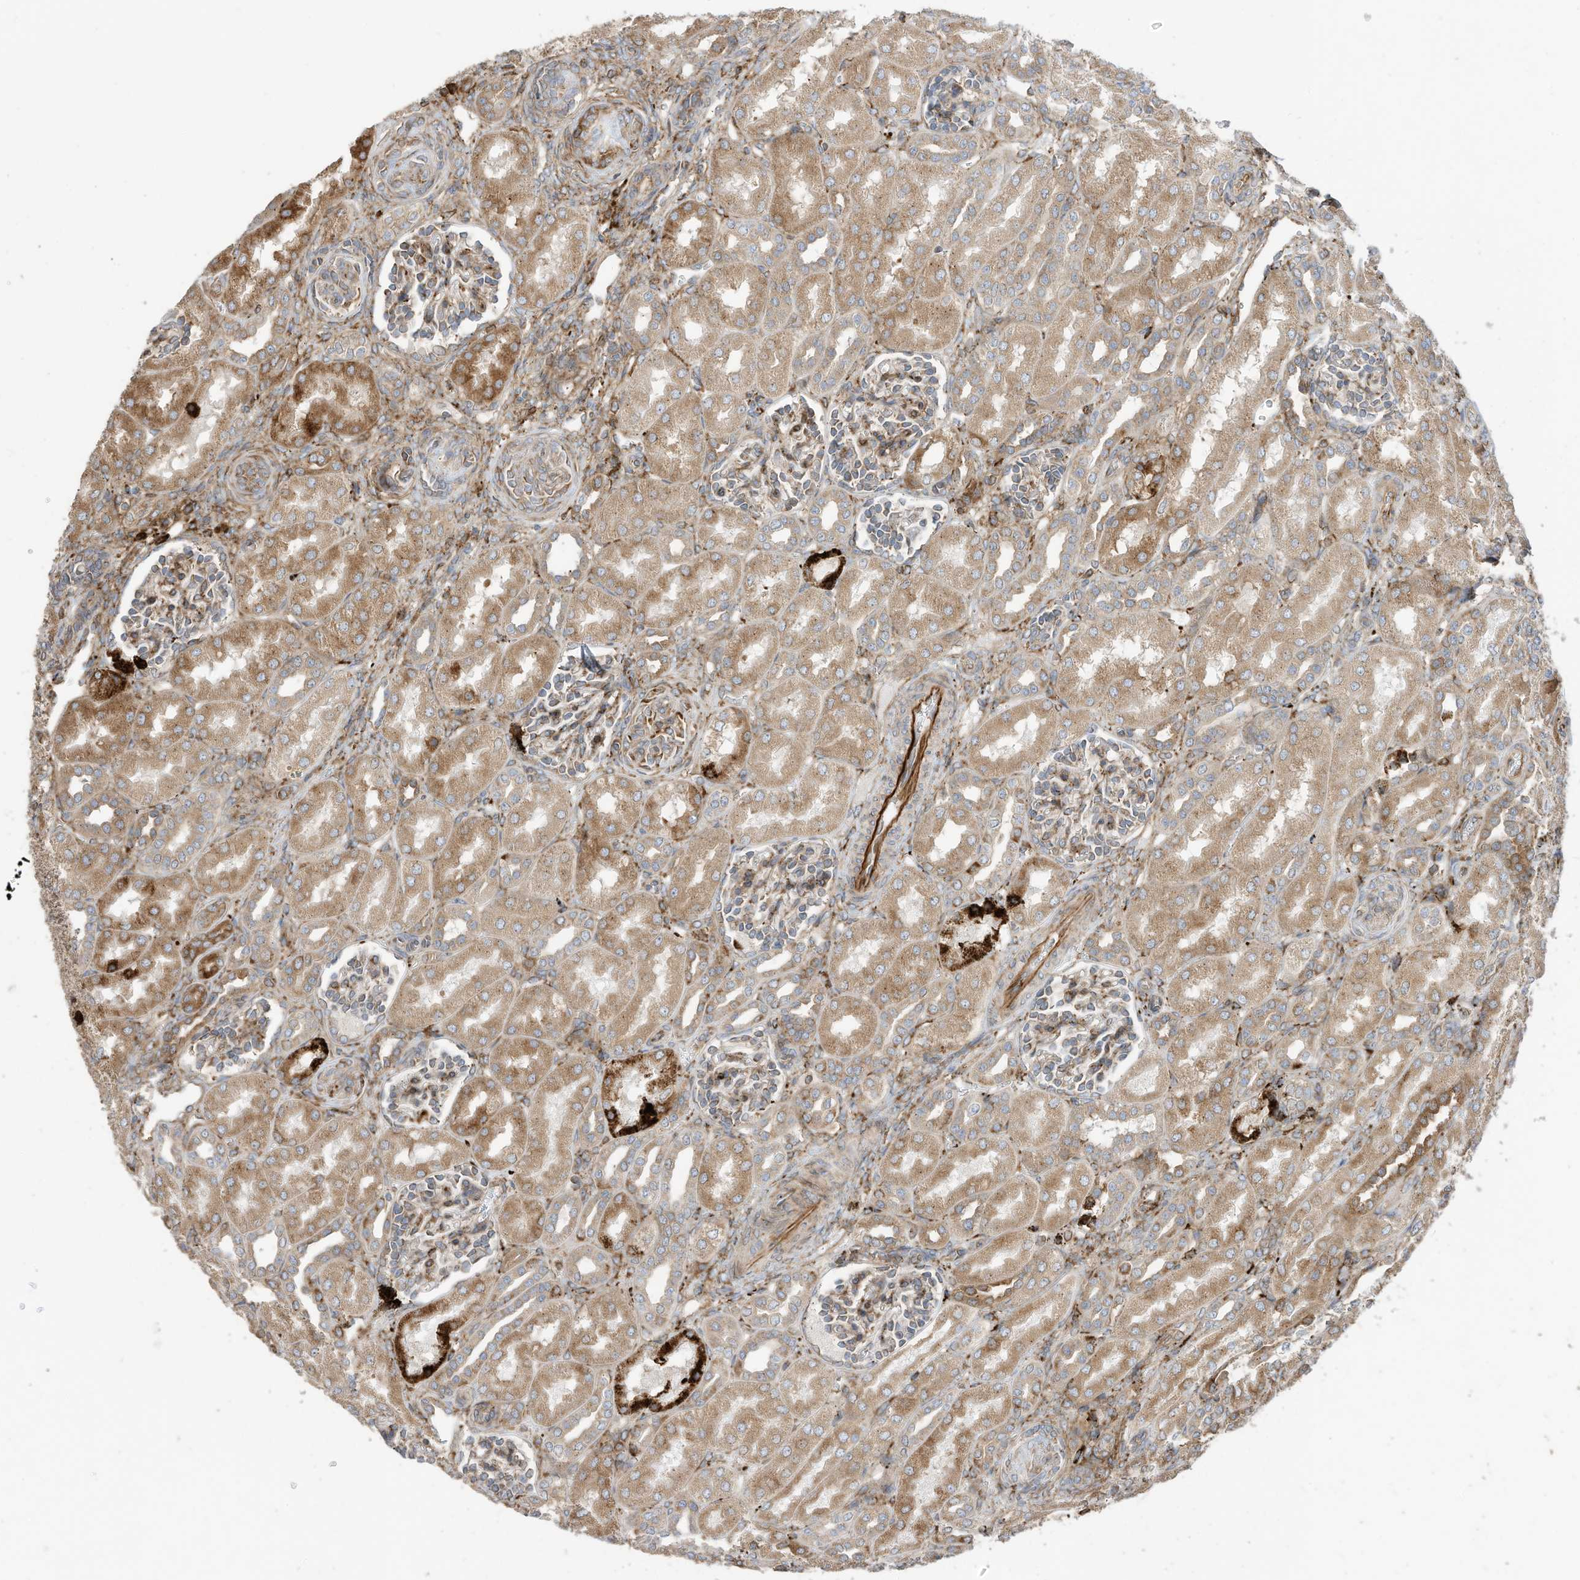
{"staining": {"intensity": "moderate", "quantity": "25%-75%", "location": "cytoplasmic/membranous"}, "tissue": "kidney", "cell_type": "Cells in glomeruli", "image_type": "normal", "snomed": [{"axis": "morphology", "description": "Normal tissue, NOS"}, {"axis": "morphology", "description": "Neoplasm, malignant, NOS"}, {"axis": "topography", "description": "Kidney"}], "caption": "A photomicrograph of kidney stained for a protein reveals moderate cytoplasmic/membranous brown staining in cells in glomeruli. The protein is shown in brown color, while the nuclei are stained blue.", "gene": "TRNAU1AP", "patient": {"sex": "female", "age": 1}}